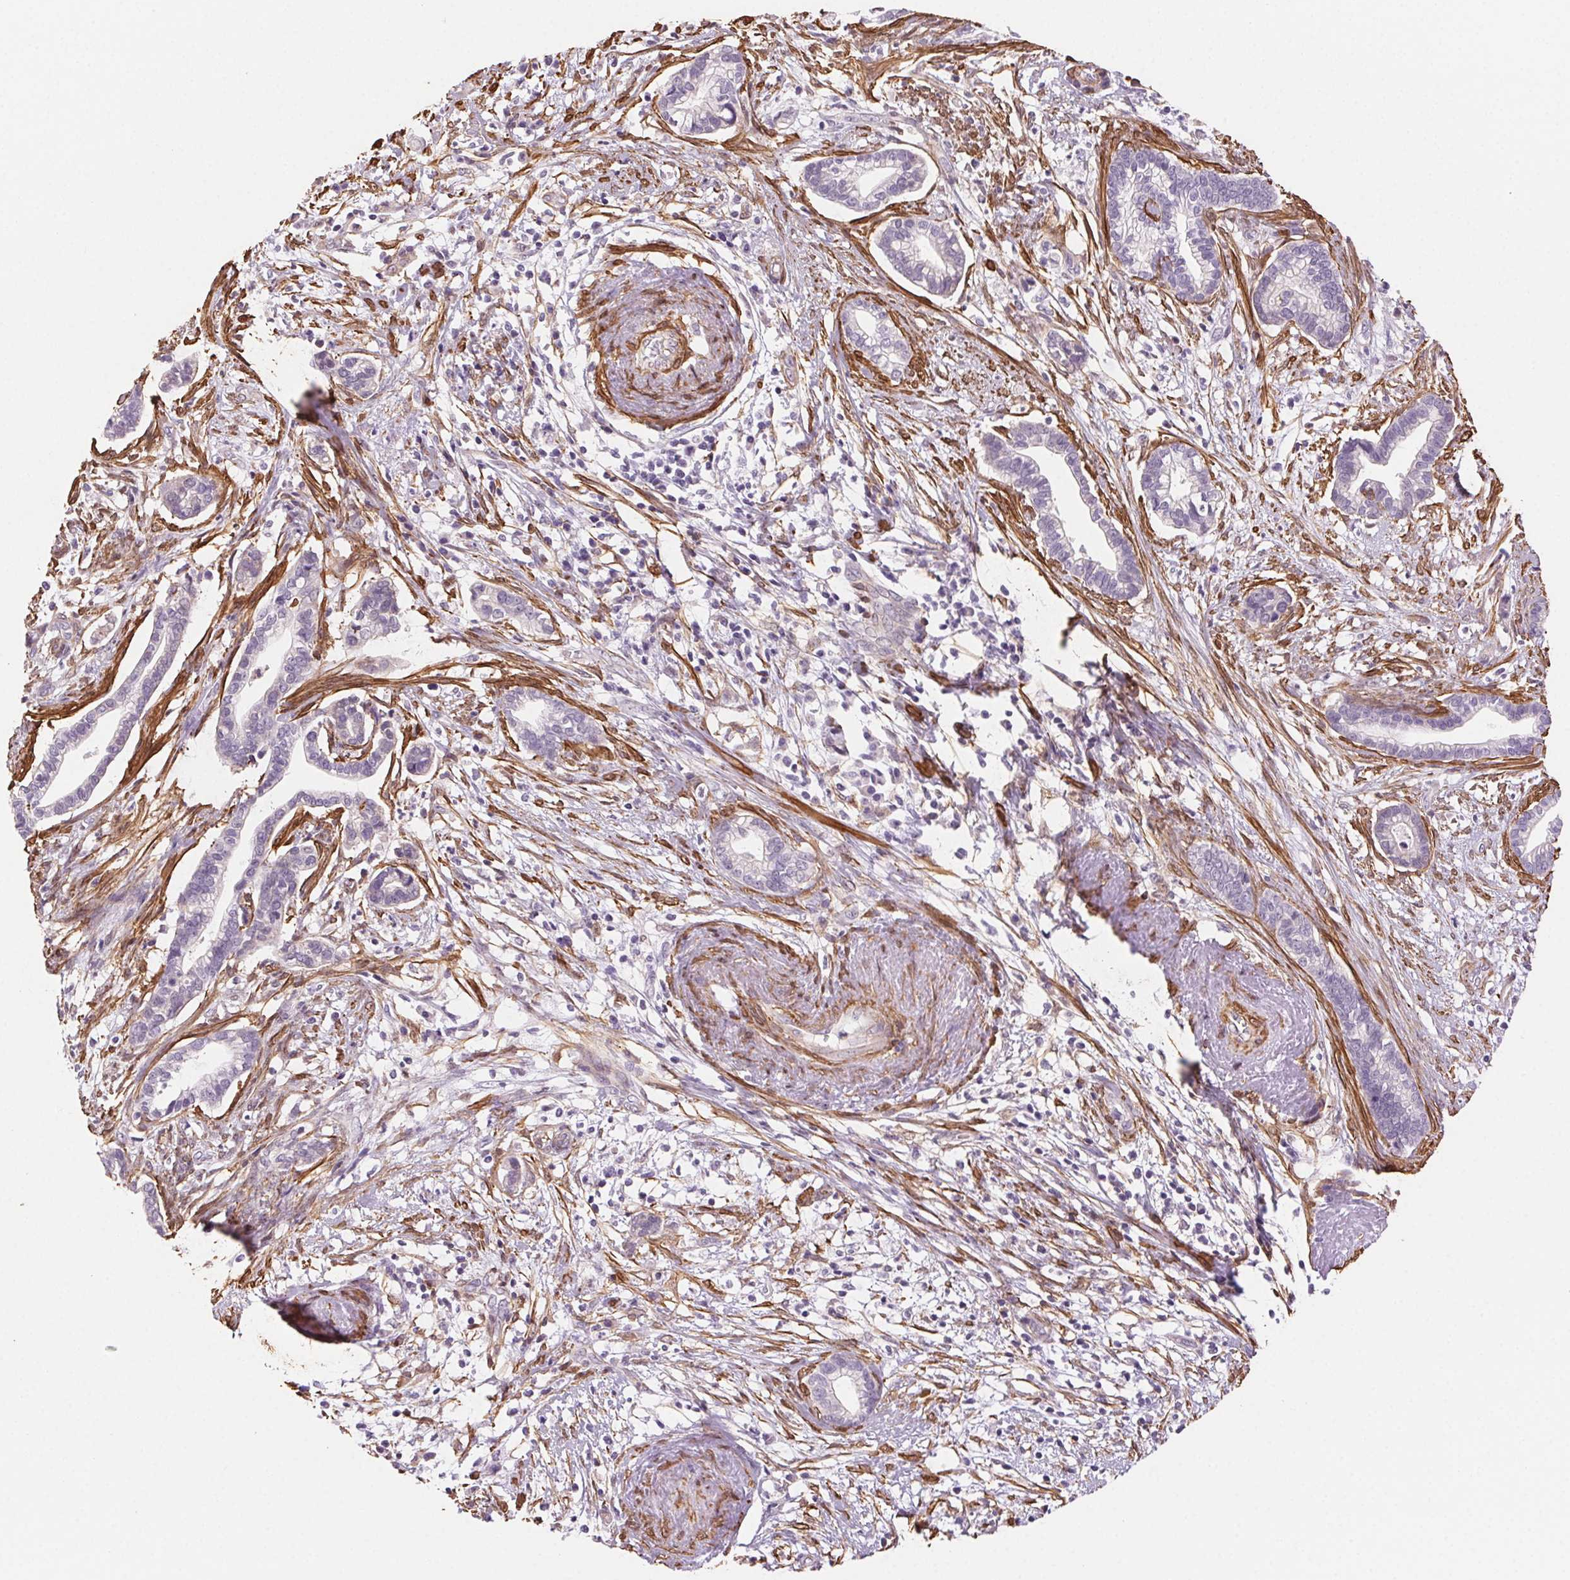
{"staining": {"intensity": "negative", "quantity": "none", "location": "none"}, "tissue": "cervical cancer", "cell_type": "Tumor cells", "image_type": "cancer", "snomed": [{"axis": "morphology", "description": "Adenocarcinoma, NOS"}, {"axis": "topography", "description": "Cervix"}], "caption": "Tumor cells are negative for protein expression in human cervical adenocarcinoma.", "gene": "GPX8", "patient": {"sex": "female", "age": 62}}